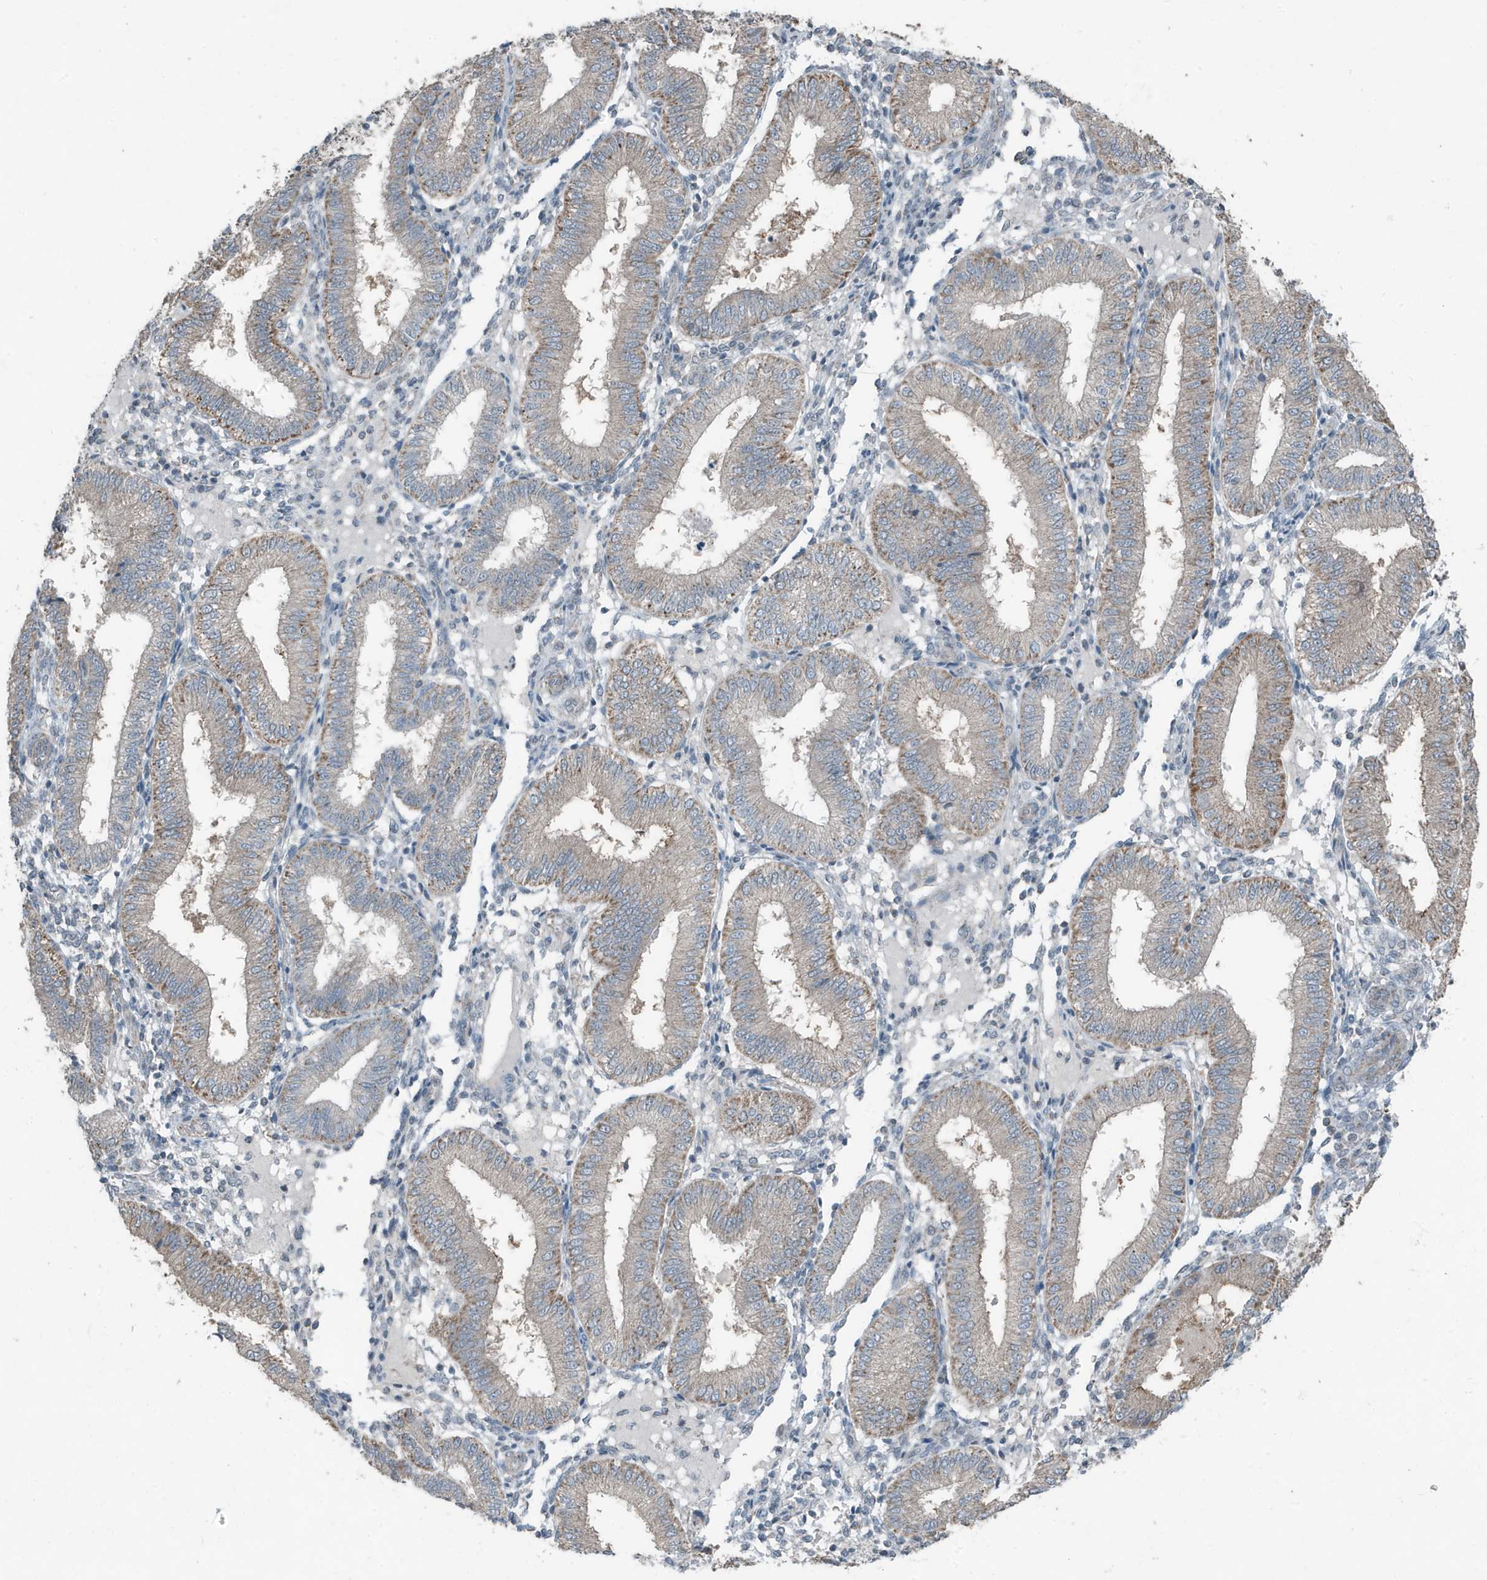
{"staining": {"intensity": "negative", "quantity": "none", "location": "none"}, "tissue": "endometrium", "cell_type": "Cells in endometrial stroma", "image_type": "normal", "snomed": [{"axis": "morphology", "description": "Normal tissue, NOS"}, {"axis": "topography", "description": "Endometrium"}], "caption": "Immunohistochemistry (IHC) photomicrograph of benign endometrium: human endometrium stained with DAB exhibits no significant protein positivity in cells in endometrial stroma.", "gene": "MT", "patient": {"sex": "female", "age": 39}}